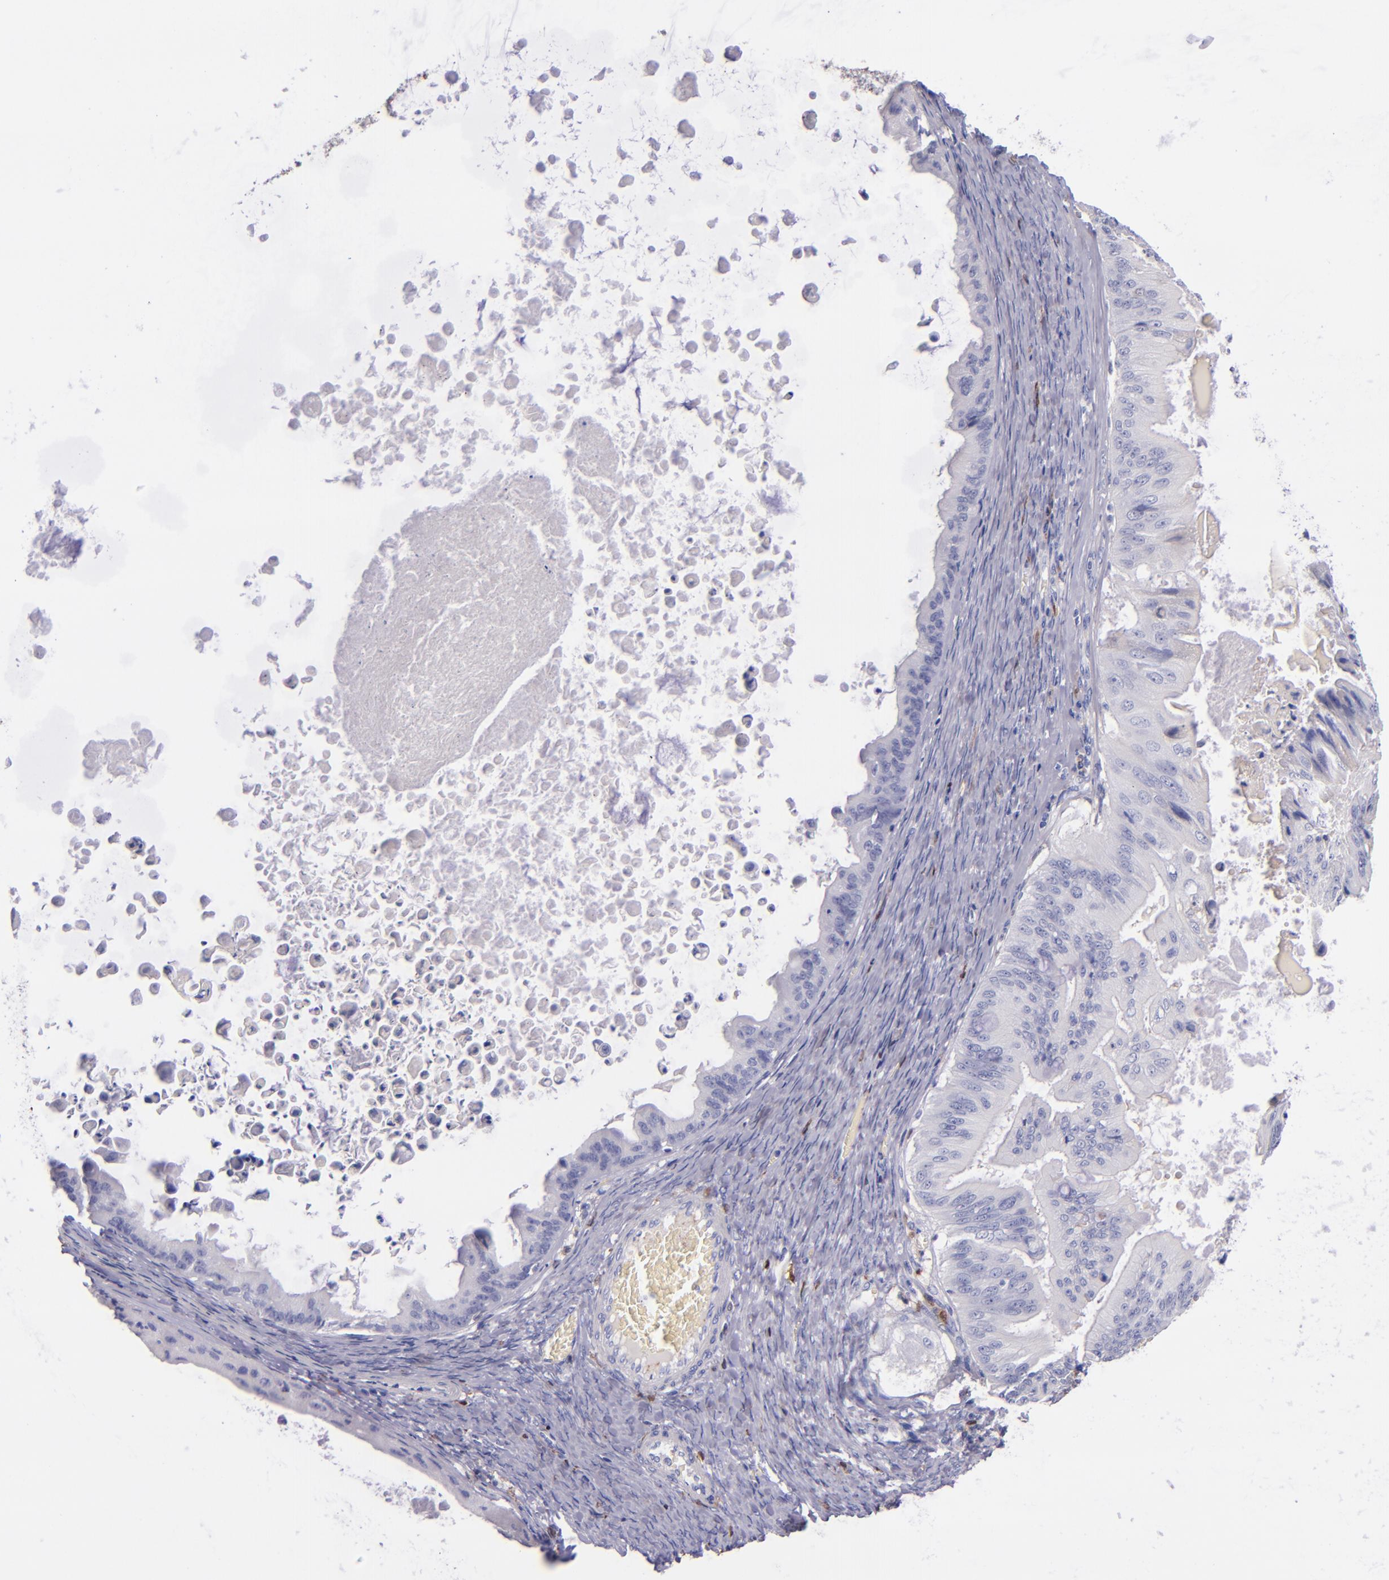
{"staining": {"intensity": "negative", "quantity": "none", "location": "none"}, "tissue": "ovarian cancer", "cell_type": "Tumor cells", "image_type": "cancer", "snomed": [{"axis": "morphology", "description": "Cystadenocarcinoma, mucinous, NOS"}, {"axis": "topography", "description": "Ovary"}], "caption": "Mucinous cystadenocarcinoma (ovarian) was stained to show a protein in brown. There is no significant staining in tumor cells.", "gene": "F13A1", "patient": {"sex": "female", "age": 37}}